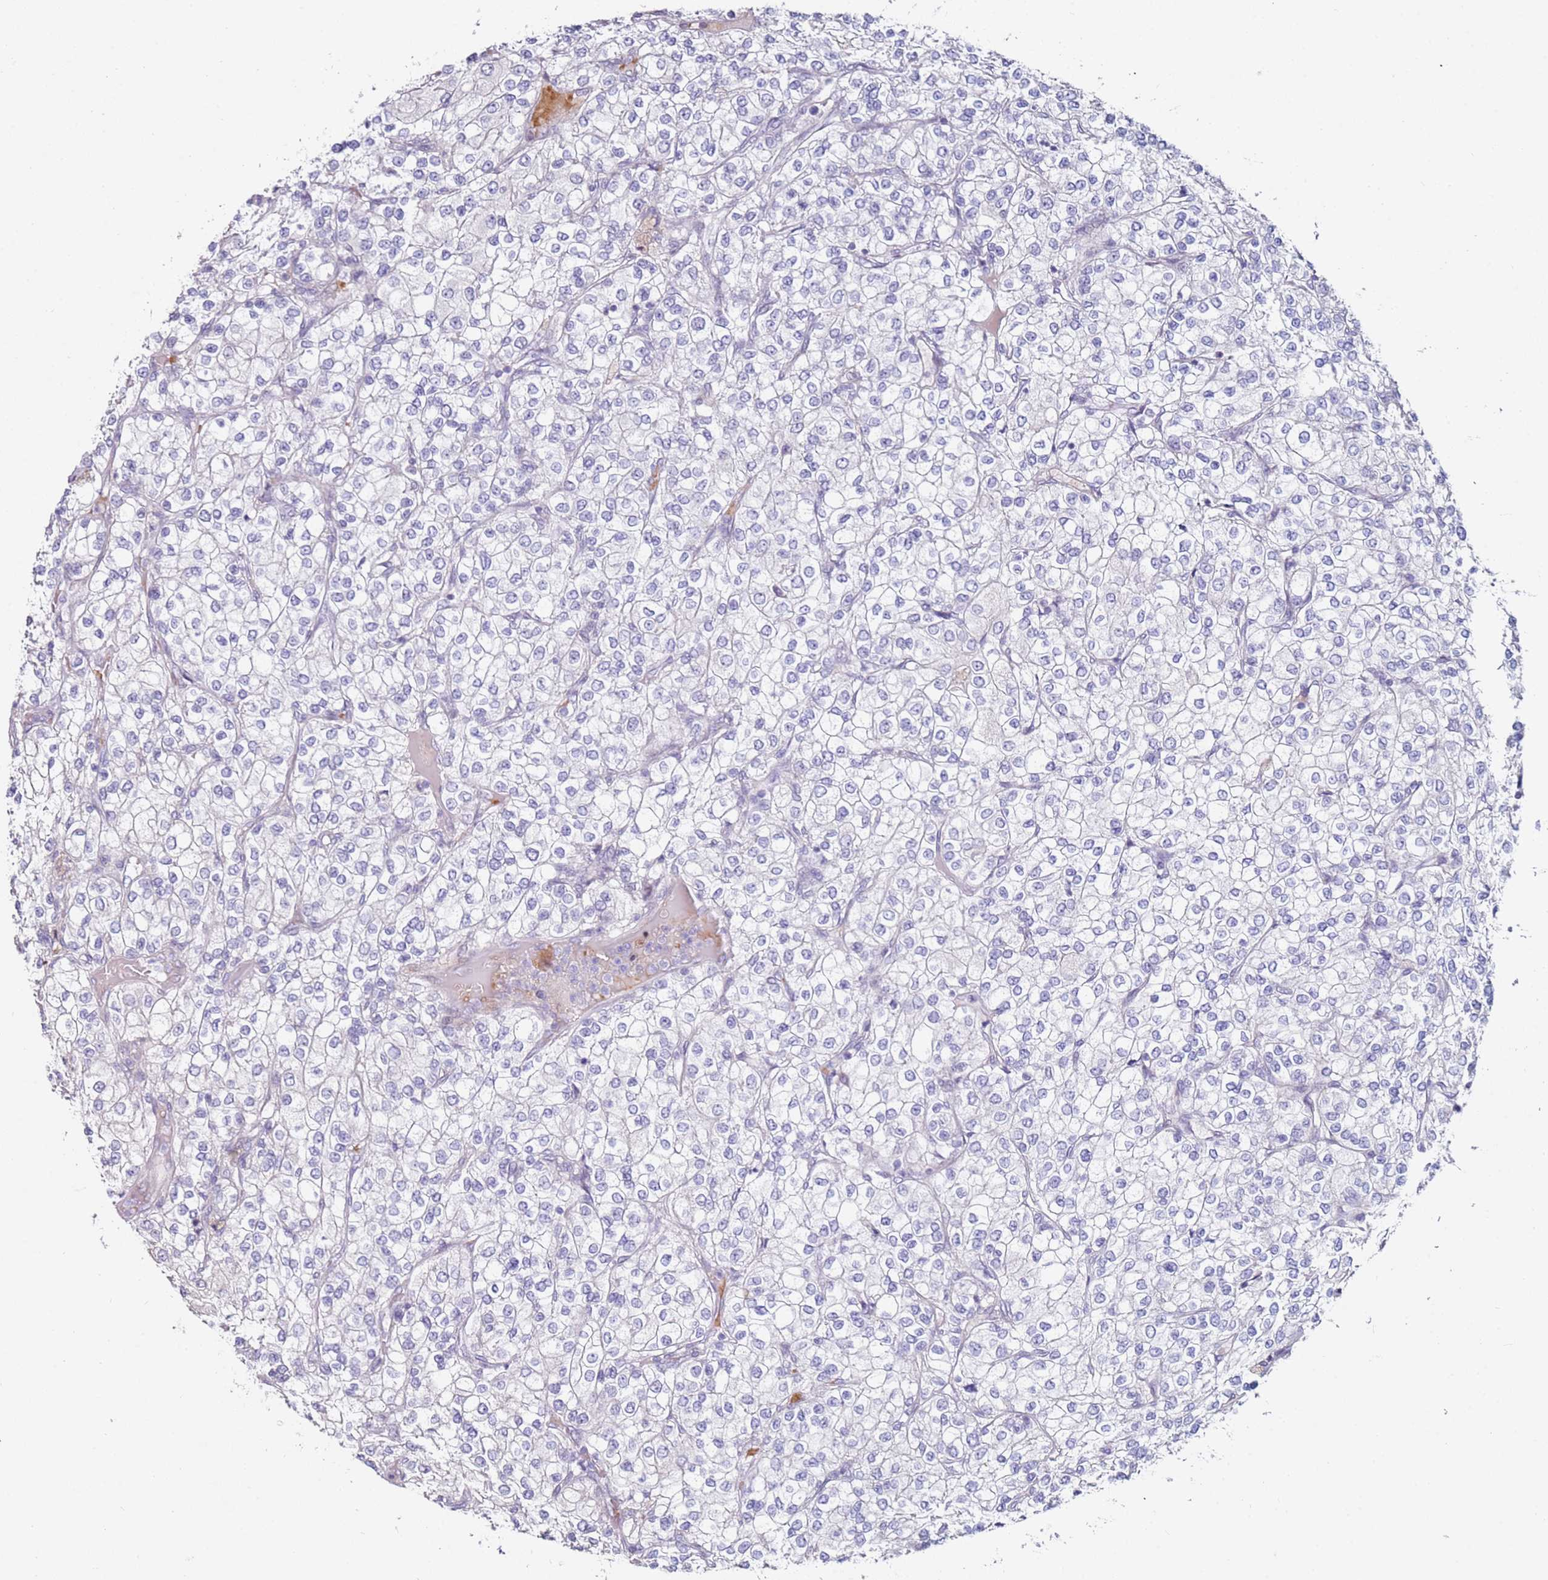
{"staining": {"intensity": "negative", "quantity": "none", "location": "none"}, "tissue": "renal cancer", "cell_type": "Tumor cells", "image_type": "cancer", "snomed": [{"axis": "morphology", "description": "Adenocarcinoma, NOS"}, {"axis": "topography", "description": "Kidney"}], "caption": "Histopathology image shows no significant protein expression in tumor cells of adenocarcinoma (renal).", "gene": "RARS2", "patient": {"sex": "male", "age": 80}}